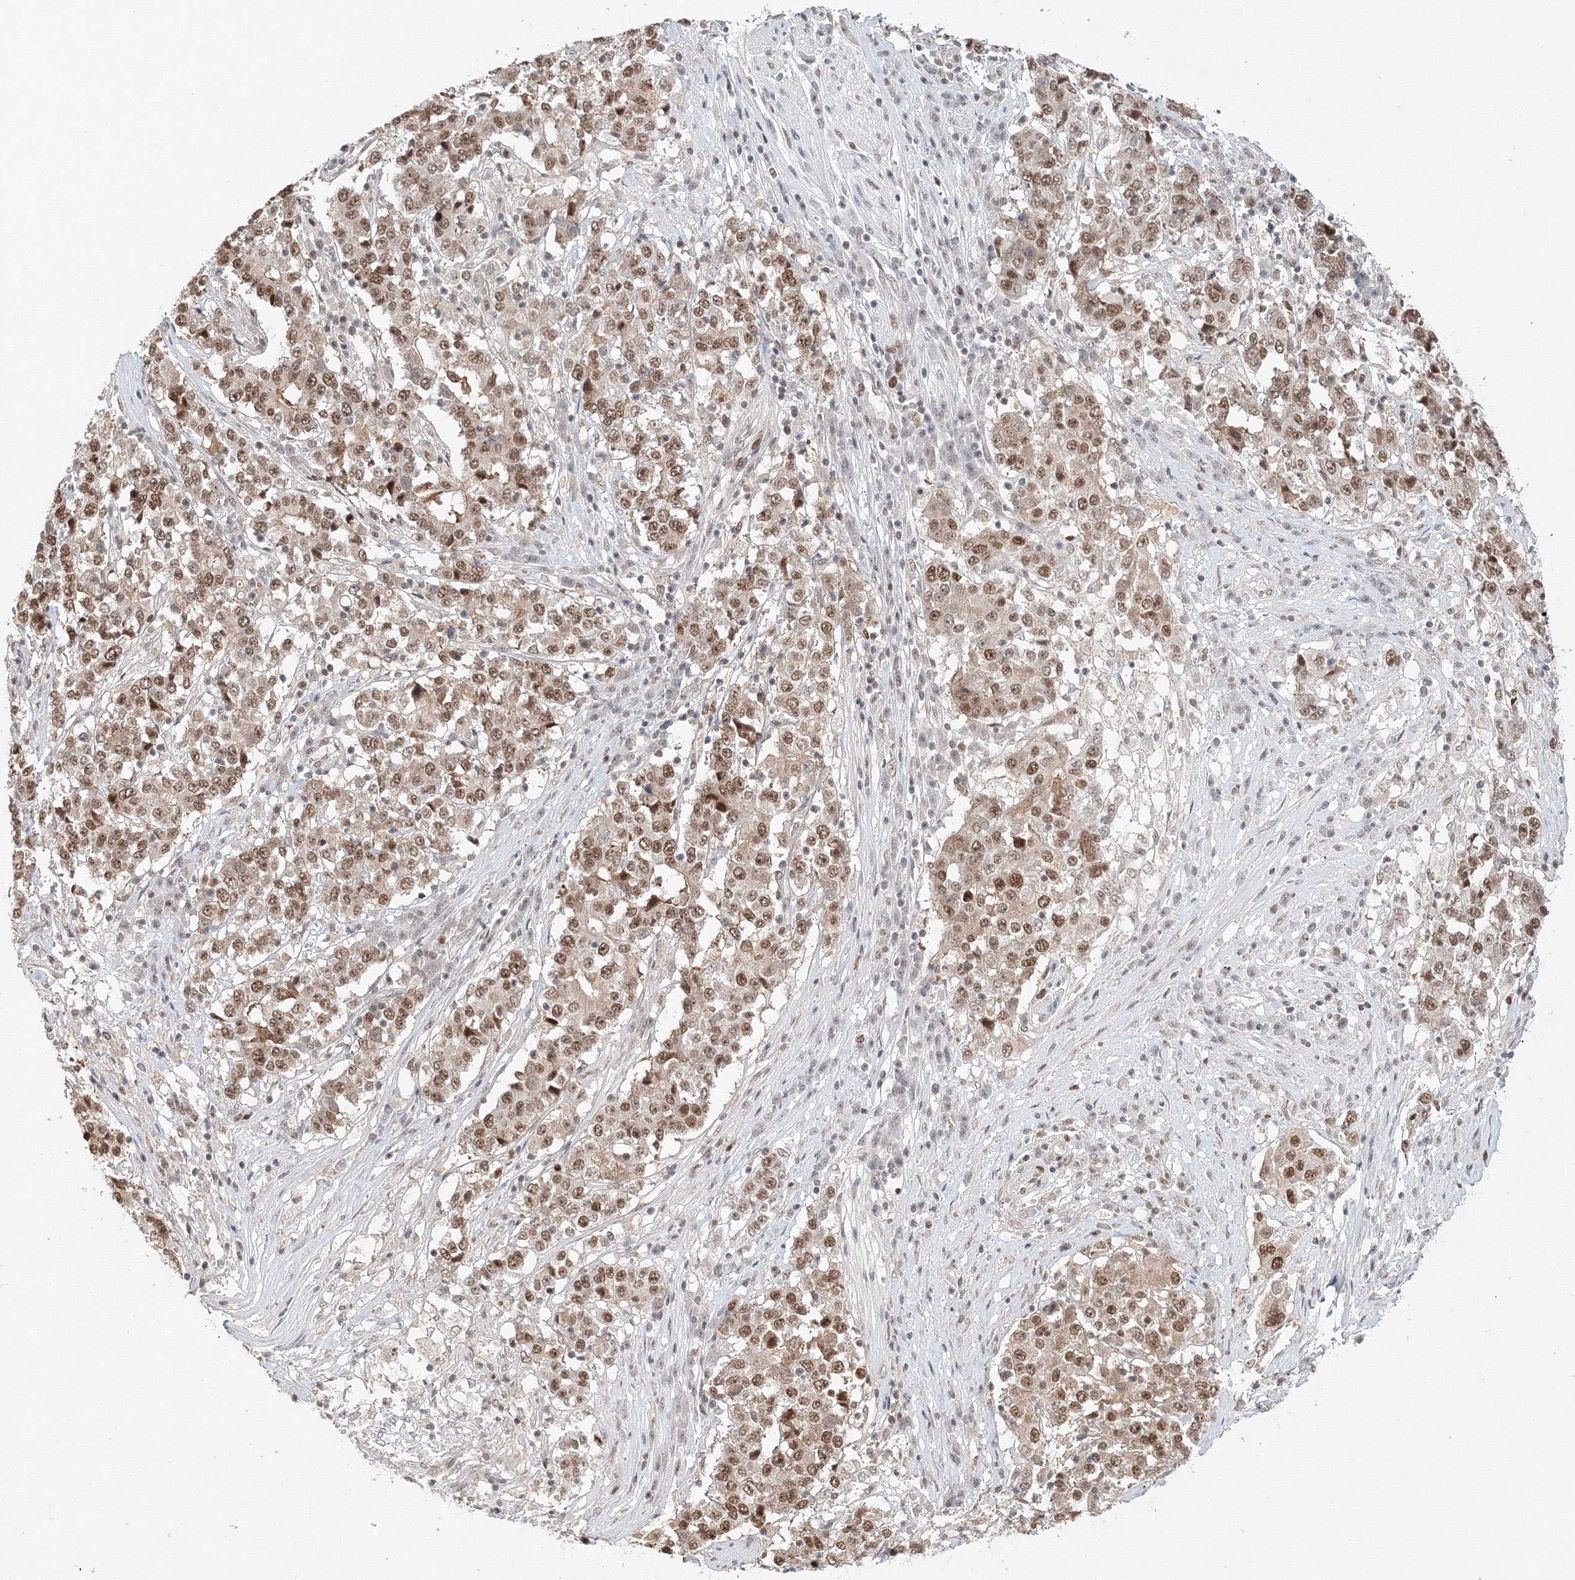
{"staining": {"intensity": "moderate", "quantity": ">75%", "location": "nuclear"}, "tissue": "stomach cancer", "cell_type": "Tumor cells", "image_type": "cancer", "snomed": [{"axis": "morphology", "description": "Adenocarcinoma, NOS"}, {"axis": "topography", "description": "Stomach"}], "caption": "High-magnification brightfield microscopy of adenocarcinoma (stomach) stained with DAB (3,3'-diaminobenzidine) (brown) and counterstained with hematoxylin (blue). tumor cells exhibit moderate nuclear staining is appreciated in approximately>75% of cells. The staining was performed using DAB, with brown indicating positive protein expression. Nuclei are stained blue with hematoxylin.", "gene": "IWS1", "patient": {"sex": "male", "age": 59}}